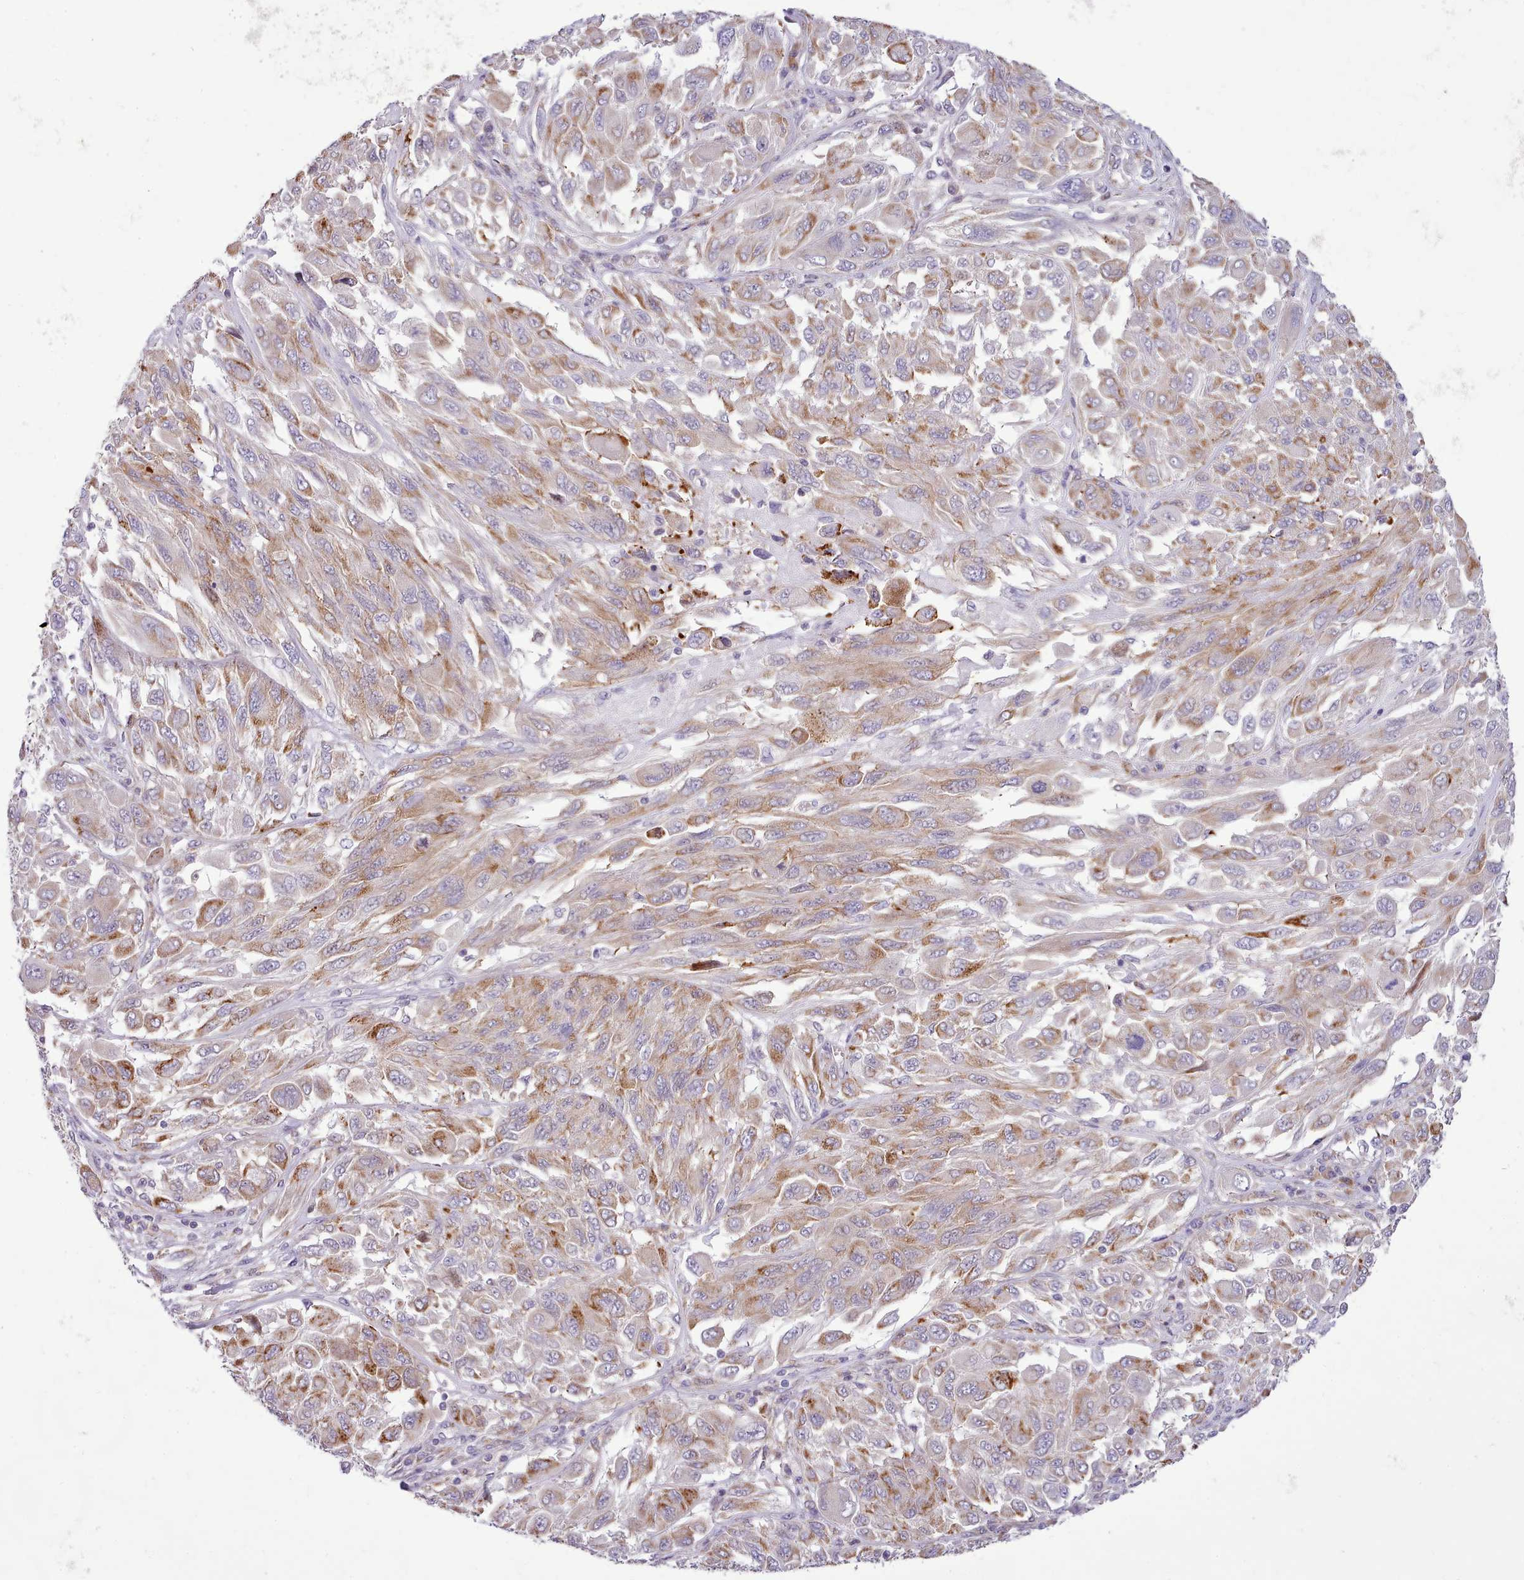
{"staining": {"intensity": "moderate", "quantity": ">75%", "location": "cytoplasmic/membranous"}, "tissue": "melanoma", "cell_type": "Tumor cells", "image_type": "cancer", "snomed": [{"axis": "morphology", "description": "Malignant melanoma, NOS"}, {"axis": "topography", "description": "Skin"}], "caption": "There is medium levels of moderate cytoplasmic/membranous expression in tumor cells of melanoma, as demonstrated by immunohistochemical staining (brown color).", "gene": "FAM83E", "patient": {"sex": "female", "age": 91}}